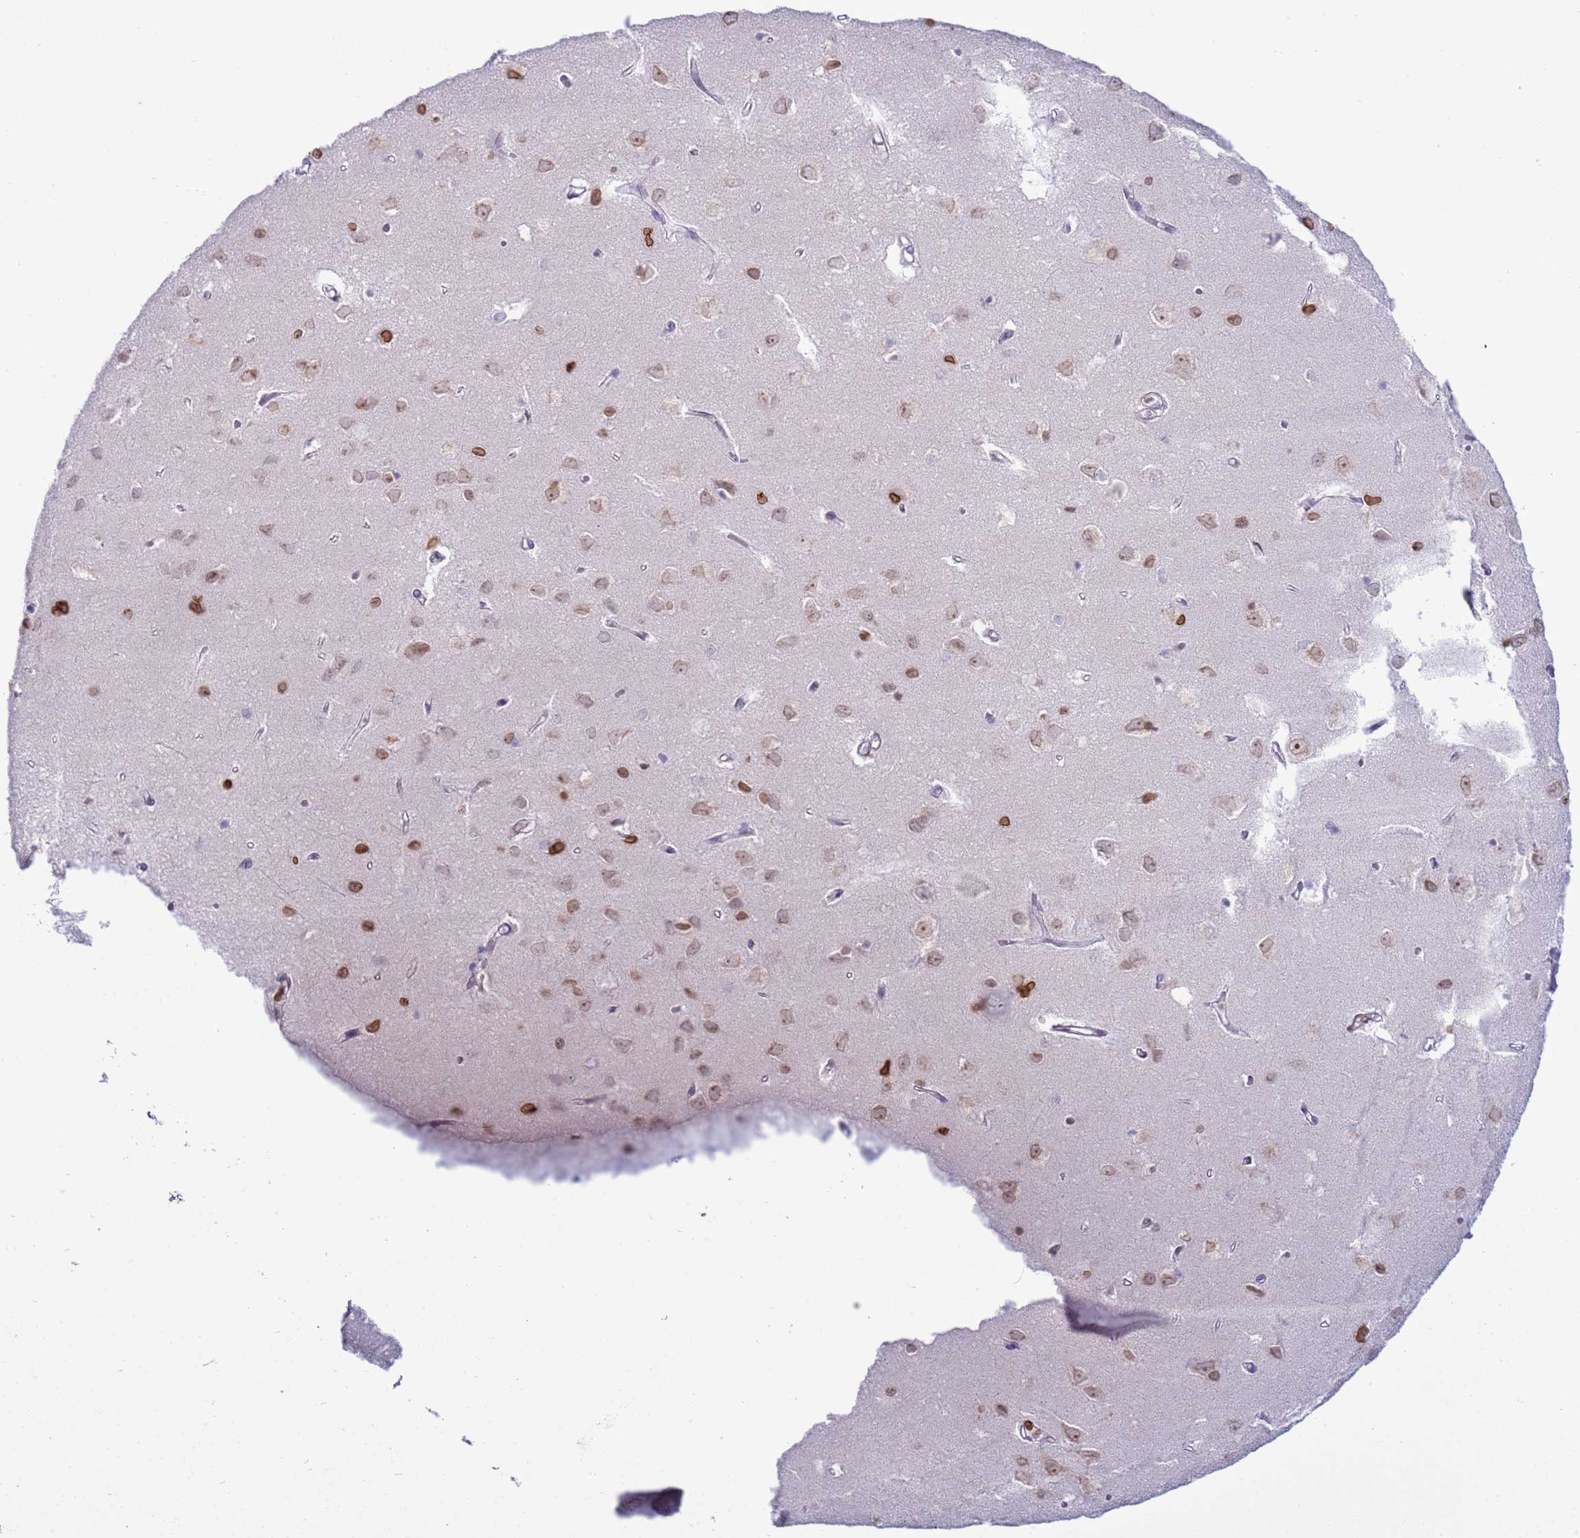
{"staining": {"intensity": "negative", "quantity": "none", "location": "none"}, "tissue": "cerebral cortex", "cell_type": "Endothelial cells", "image_type": "normal", "snomed": [{"axis": "morphology", "description": "Normal tissue, NOS"}, {"axis": "topography", "description": "Cerebral cortex"}], "caption": "Immunohistochemistry (IHC) micrograph of benign cerebral cortex stained for a protein (brown), which exhibits no positivity in endothelial cells.", "gene": "DHX37", "patient": {"sex": "female", "age": 64}}